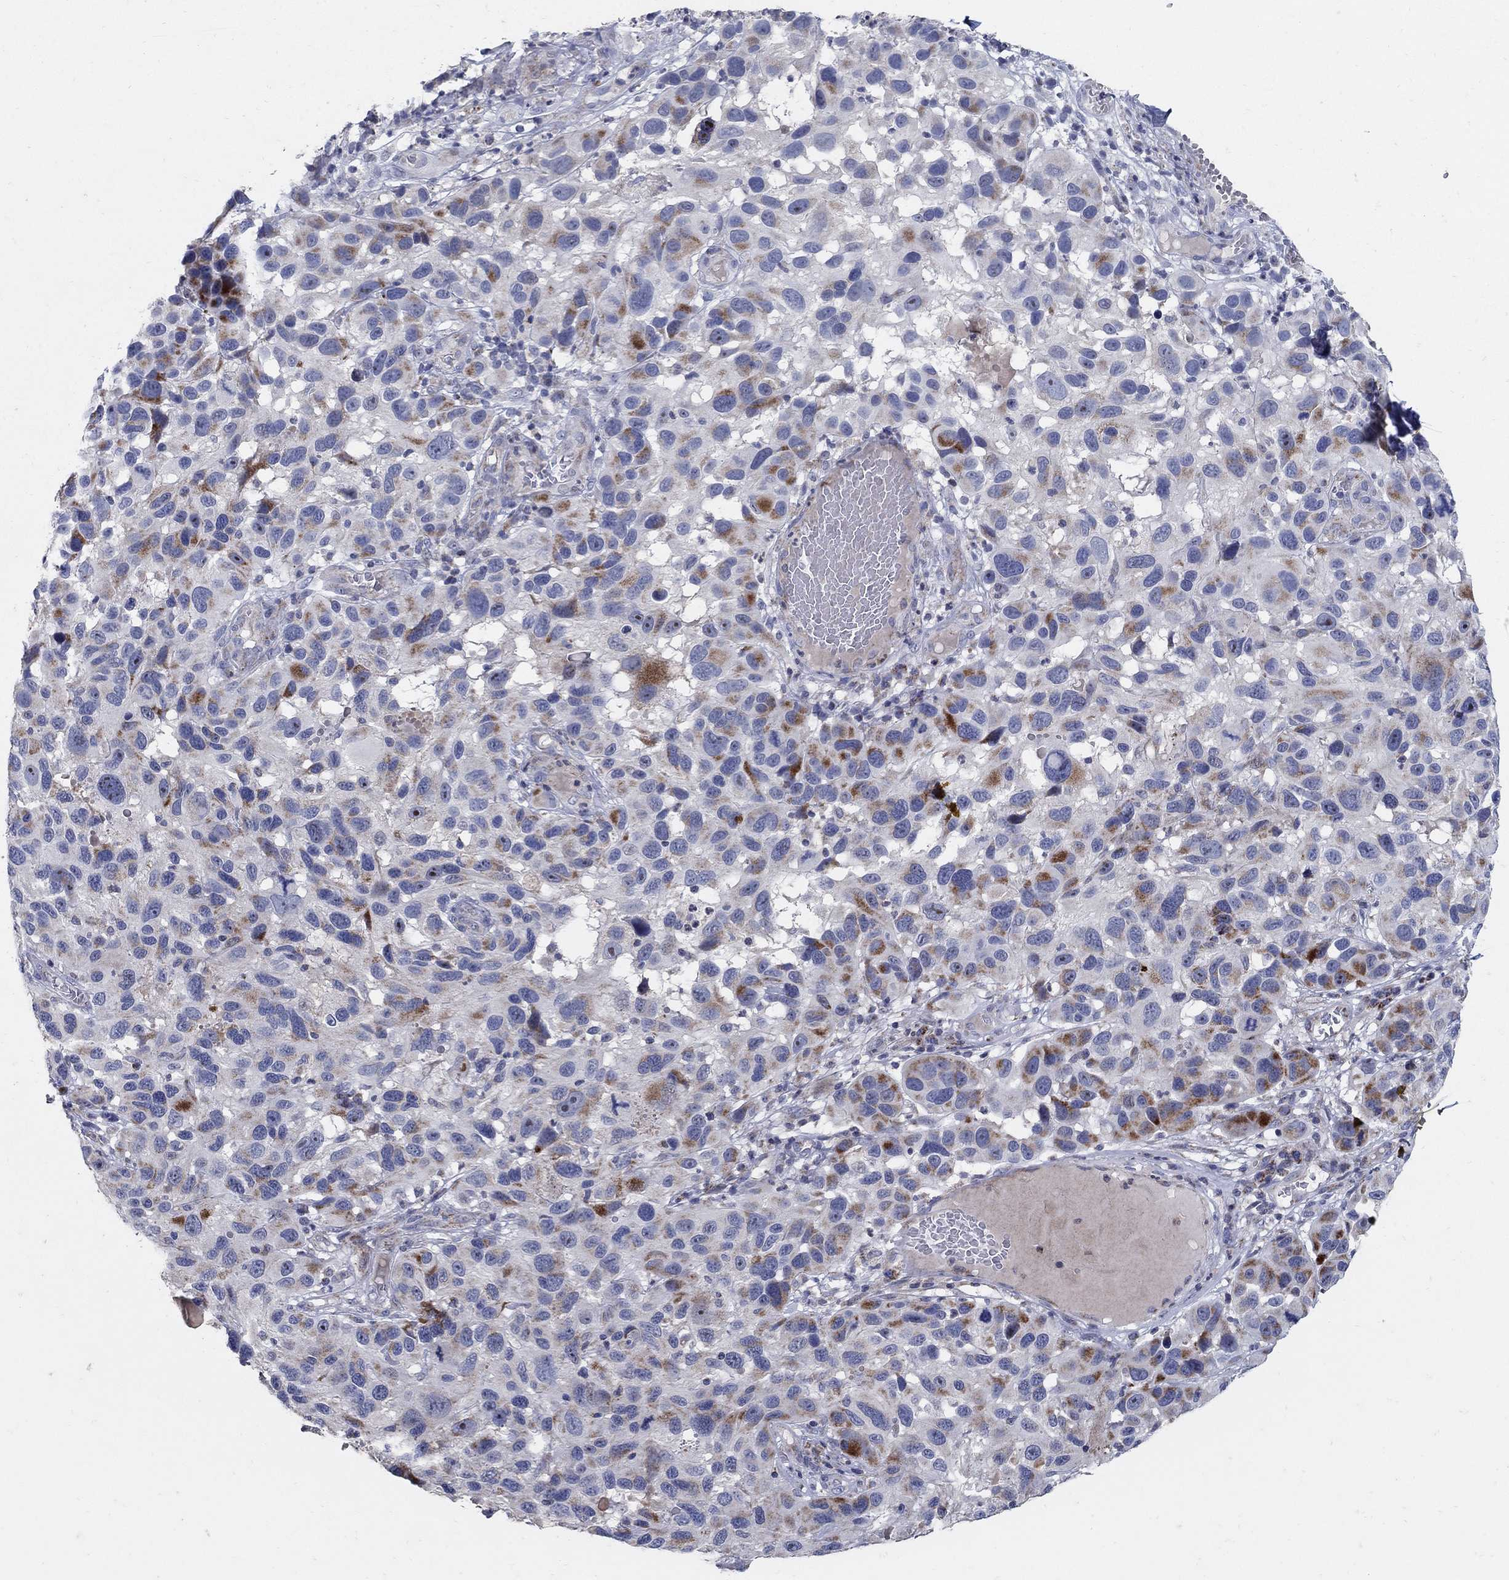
{"staining": {"intensity": "negative", "quantity": "none", "location": "none"}, "tissue": "melanoma", "cell_type": "Tumor cells", "image_type": "cancer", "snomed": [{"axis": "morphology", "description": "Malignant melanoma, NOS"}, {"axis": "topography", "description": "Skin"}], "caption": "A photomicrograph of malignant melanoma stained for a protein reveals no brown staining in tumor cells.", "gene": "HMX2", "patient": {"sex": "male", "age": 53}}